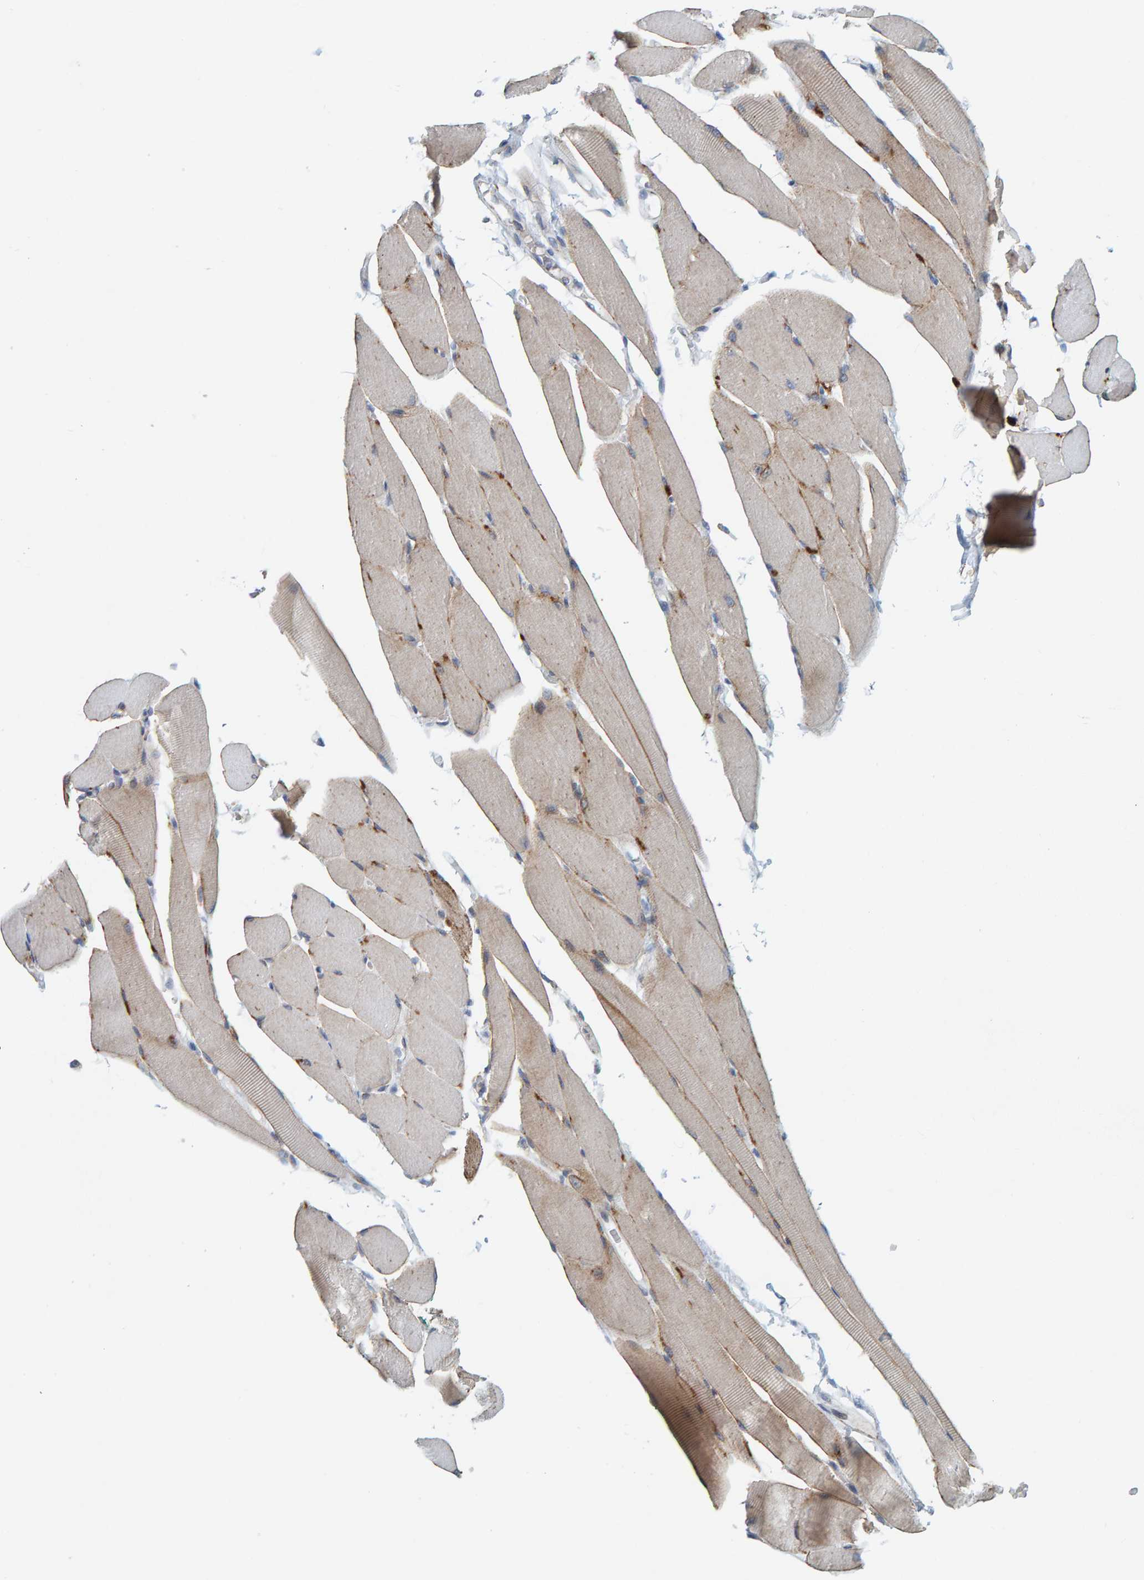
{"staining": {"intensity": "weak", "quantity": "25%-75%", "location": "cytoplasmic/membranous"}, "tissue": "skeletal muscle", "cell_type": "Myocytes", "image_type": "normal", "snomed": [{"axis": "morphology", "description": "Normal tissue, NOS"}, {"axis": "topography", "description": "Skeletal muscle"}, {"axis": "topography", "description": "Peripheral nerve tissue"}], "caption": "An image of skeletal muscle stained for a protein displays weak cytoplasmic/membranous brown staining in myocytes. Using DAB (3,3'-diaminobenzidine) (brown) and hematoxylin (blue) stains, captured at high magnification using brightfield microscopy.", "gene": "B9D1", "patient": {"sex": "female", "age": 84}}